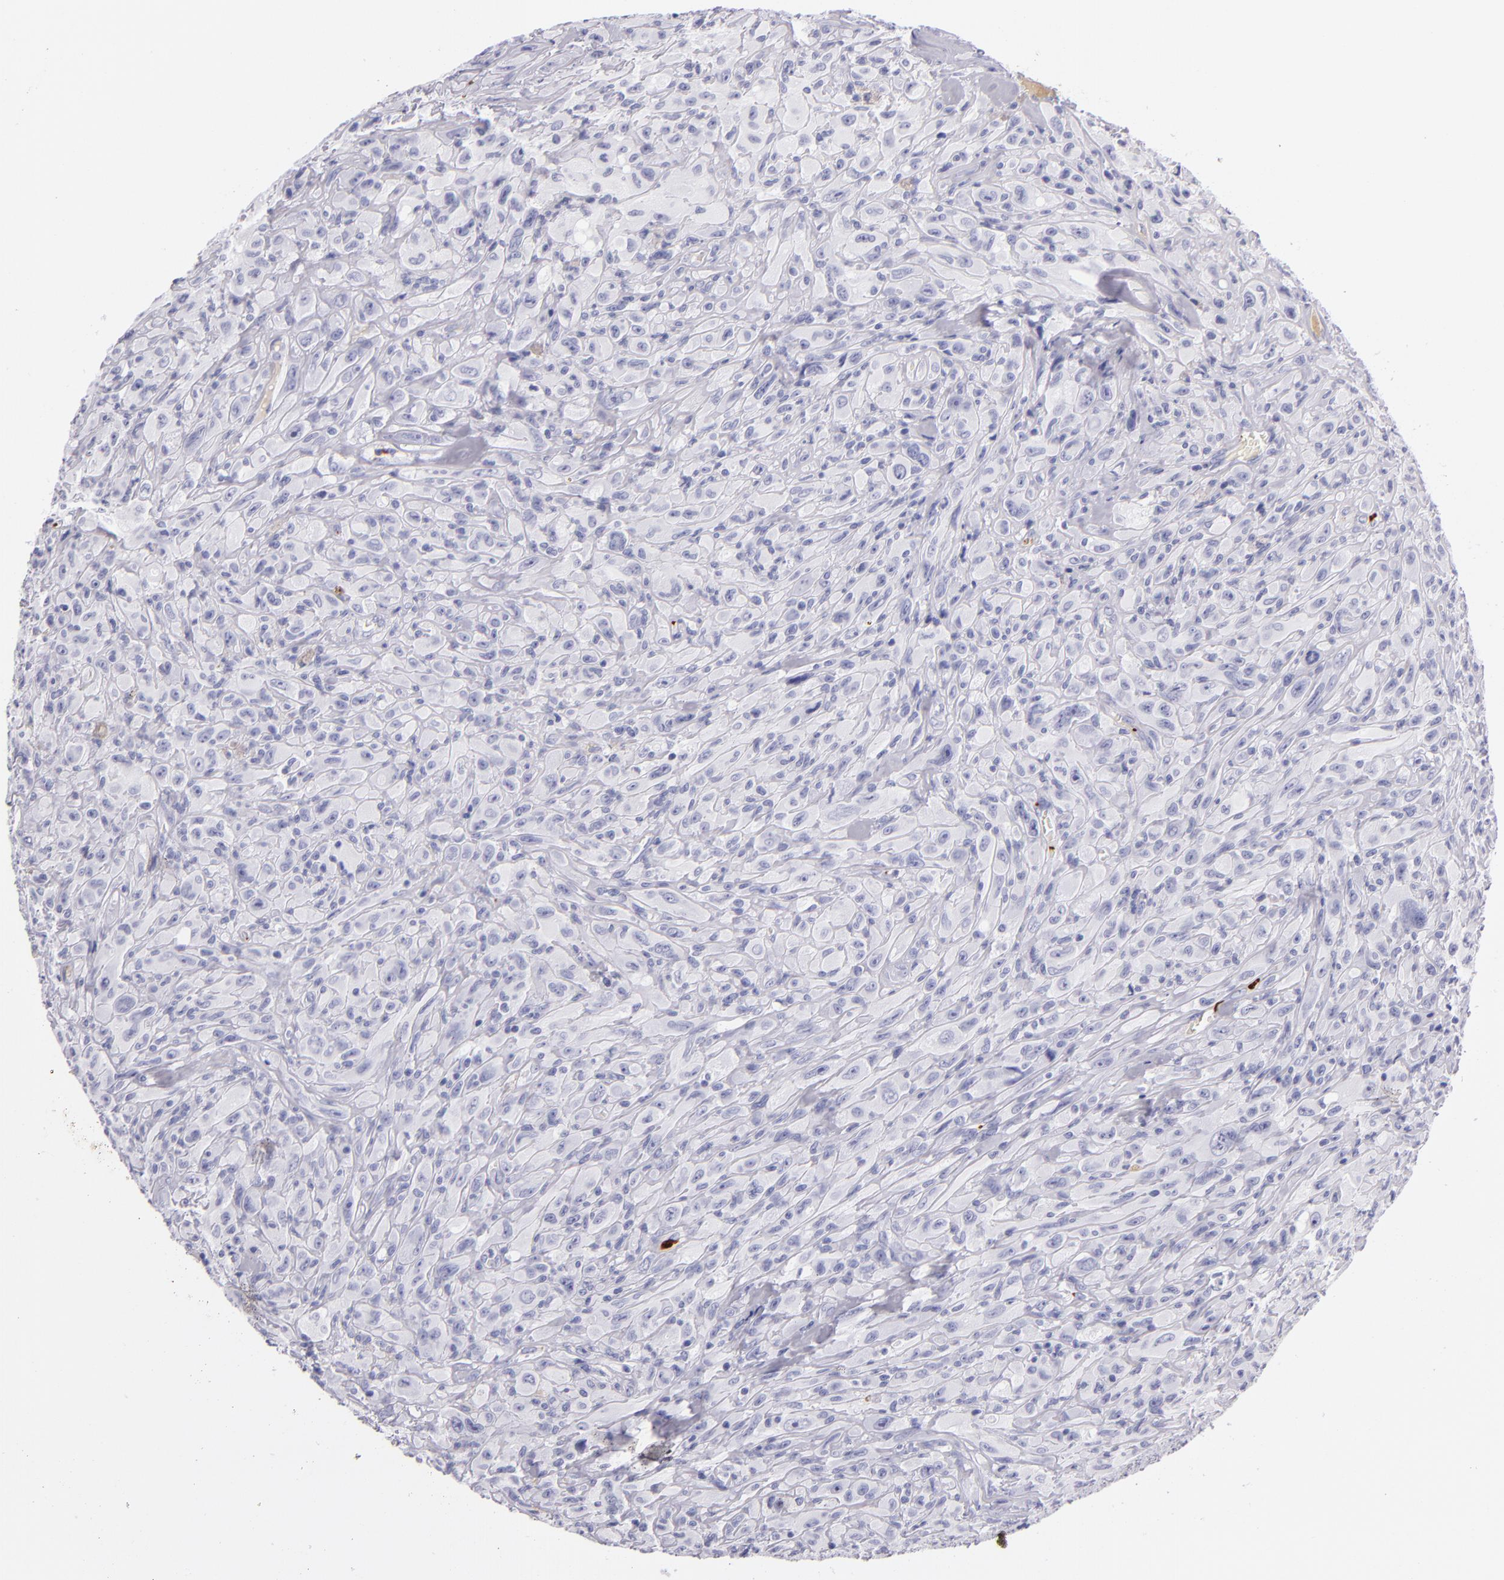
{"staining": {"intensity": "negative", "quantity": "none", "location": "none"}, "tissue": "glioma", "cell_type": "Tumor cells", "image_type": "cancer", "snomed": [{"axis": "morphology", "description": "Glioma, malignant, High grade"}, {"axis": "topography", "description": "Brain"}], "caption": "A histopathology image of human glioma is negative for staining in tumor cells. Nuclei are stained in blue.", "gene": "GP1BA", "patient": {"sex": "male", "age": 48}}